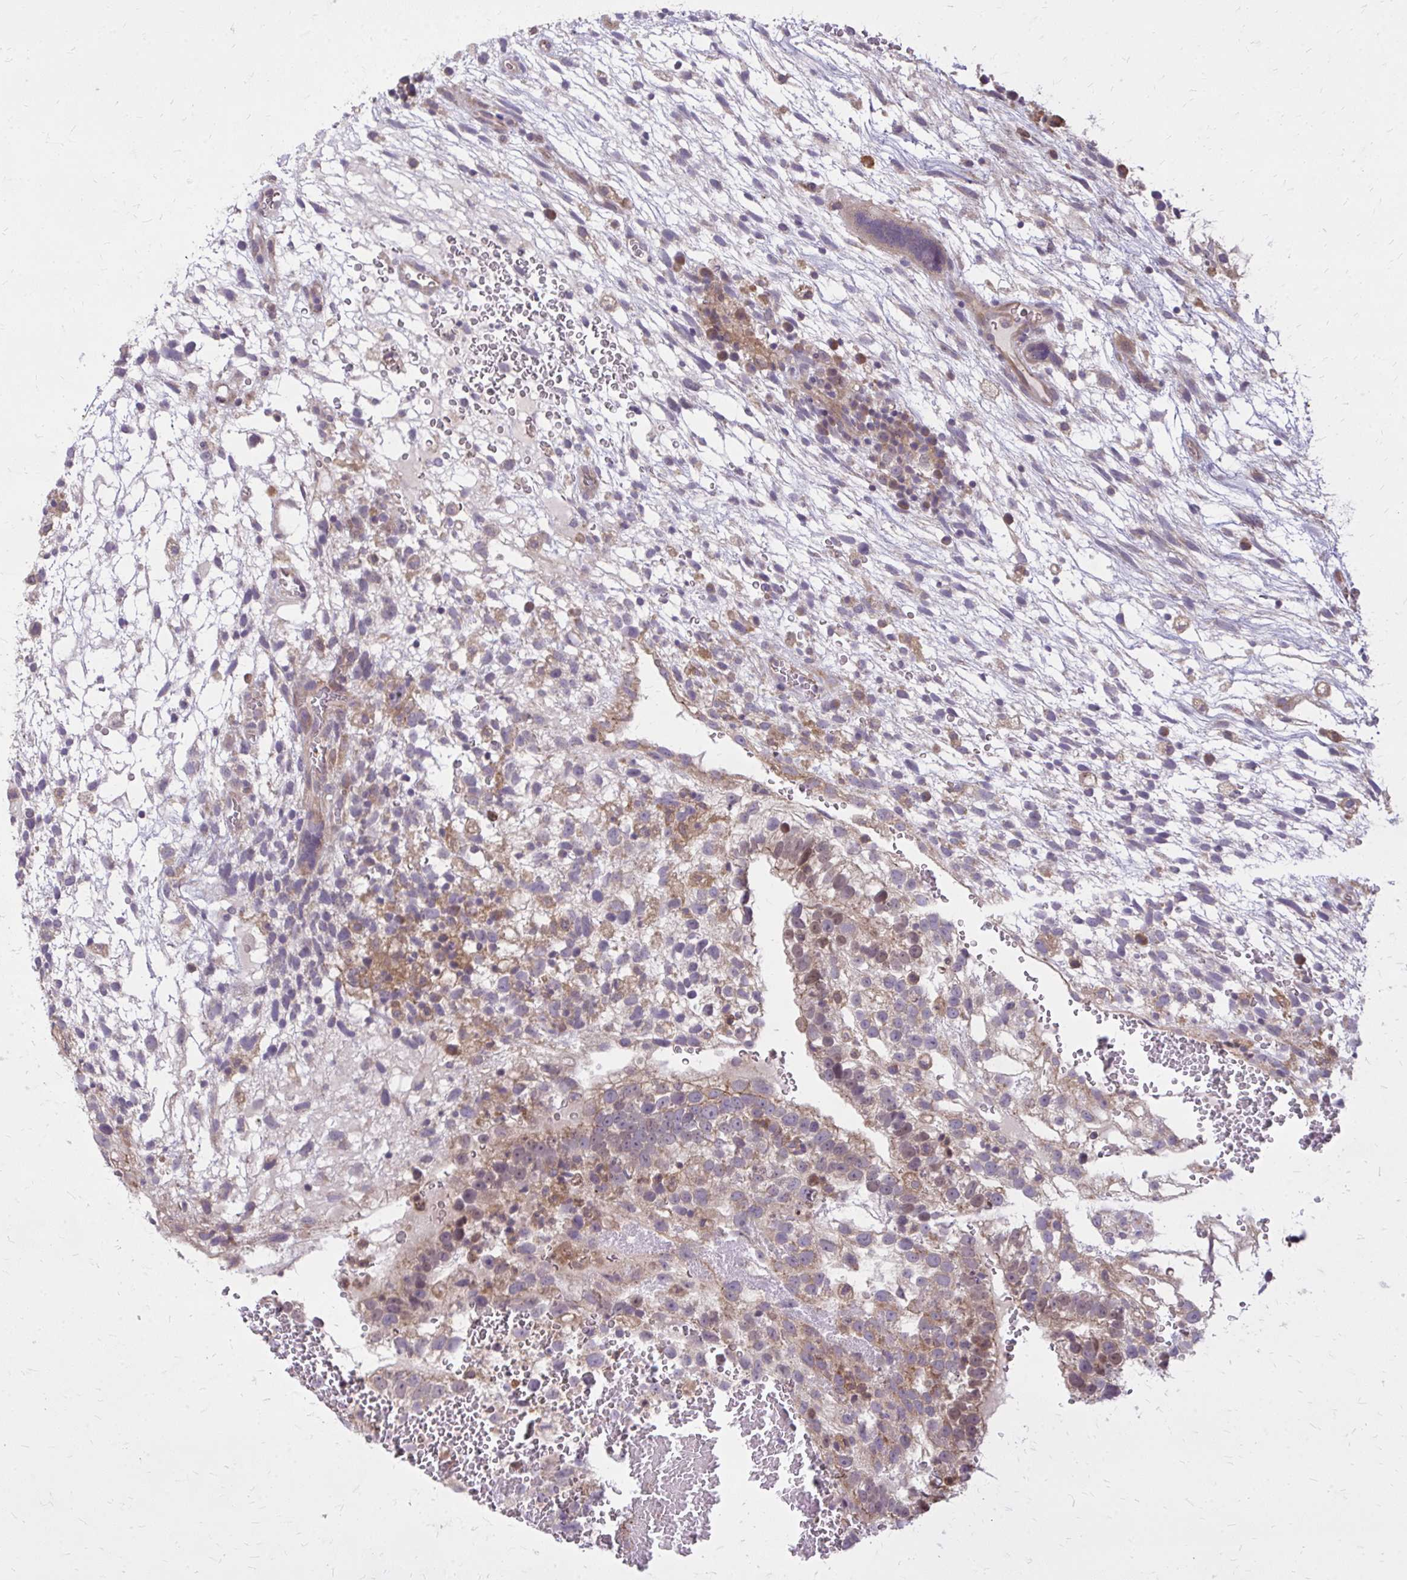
{"staining": {"intensity": "weak", "quantity": "<25%", "location": "cytoplasmic/membranous"}, "tissue": "testis cancer", "cell_type": "Tumor cells", "image_type": "cancer", "snomed": [{"axis": "morphology", "description": "Normal tissue, NOS"}, {"axis": "morphology", "description": "Carcinoma, Embryonal, NOS"}, {"axis": "topography", "description": "Testis"}], "caption": "DAB immunohistochemical staining of testis cancer (embryonal carcinoma) exhibits no significant positivity in tumor cells. (Immunohistochemistry, brightfield microscopy, high magnification).", "gene": "OXNAD1", "patient": {"sex": "male", "age": 32}}